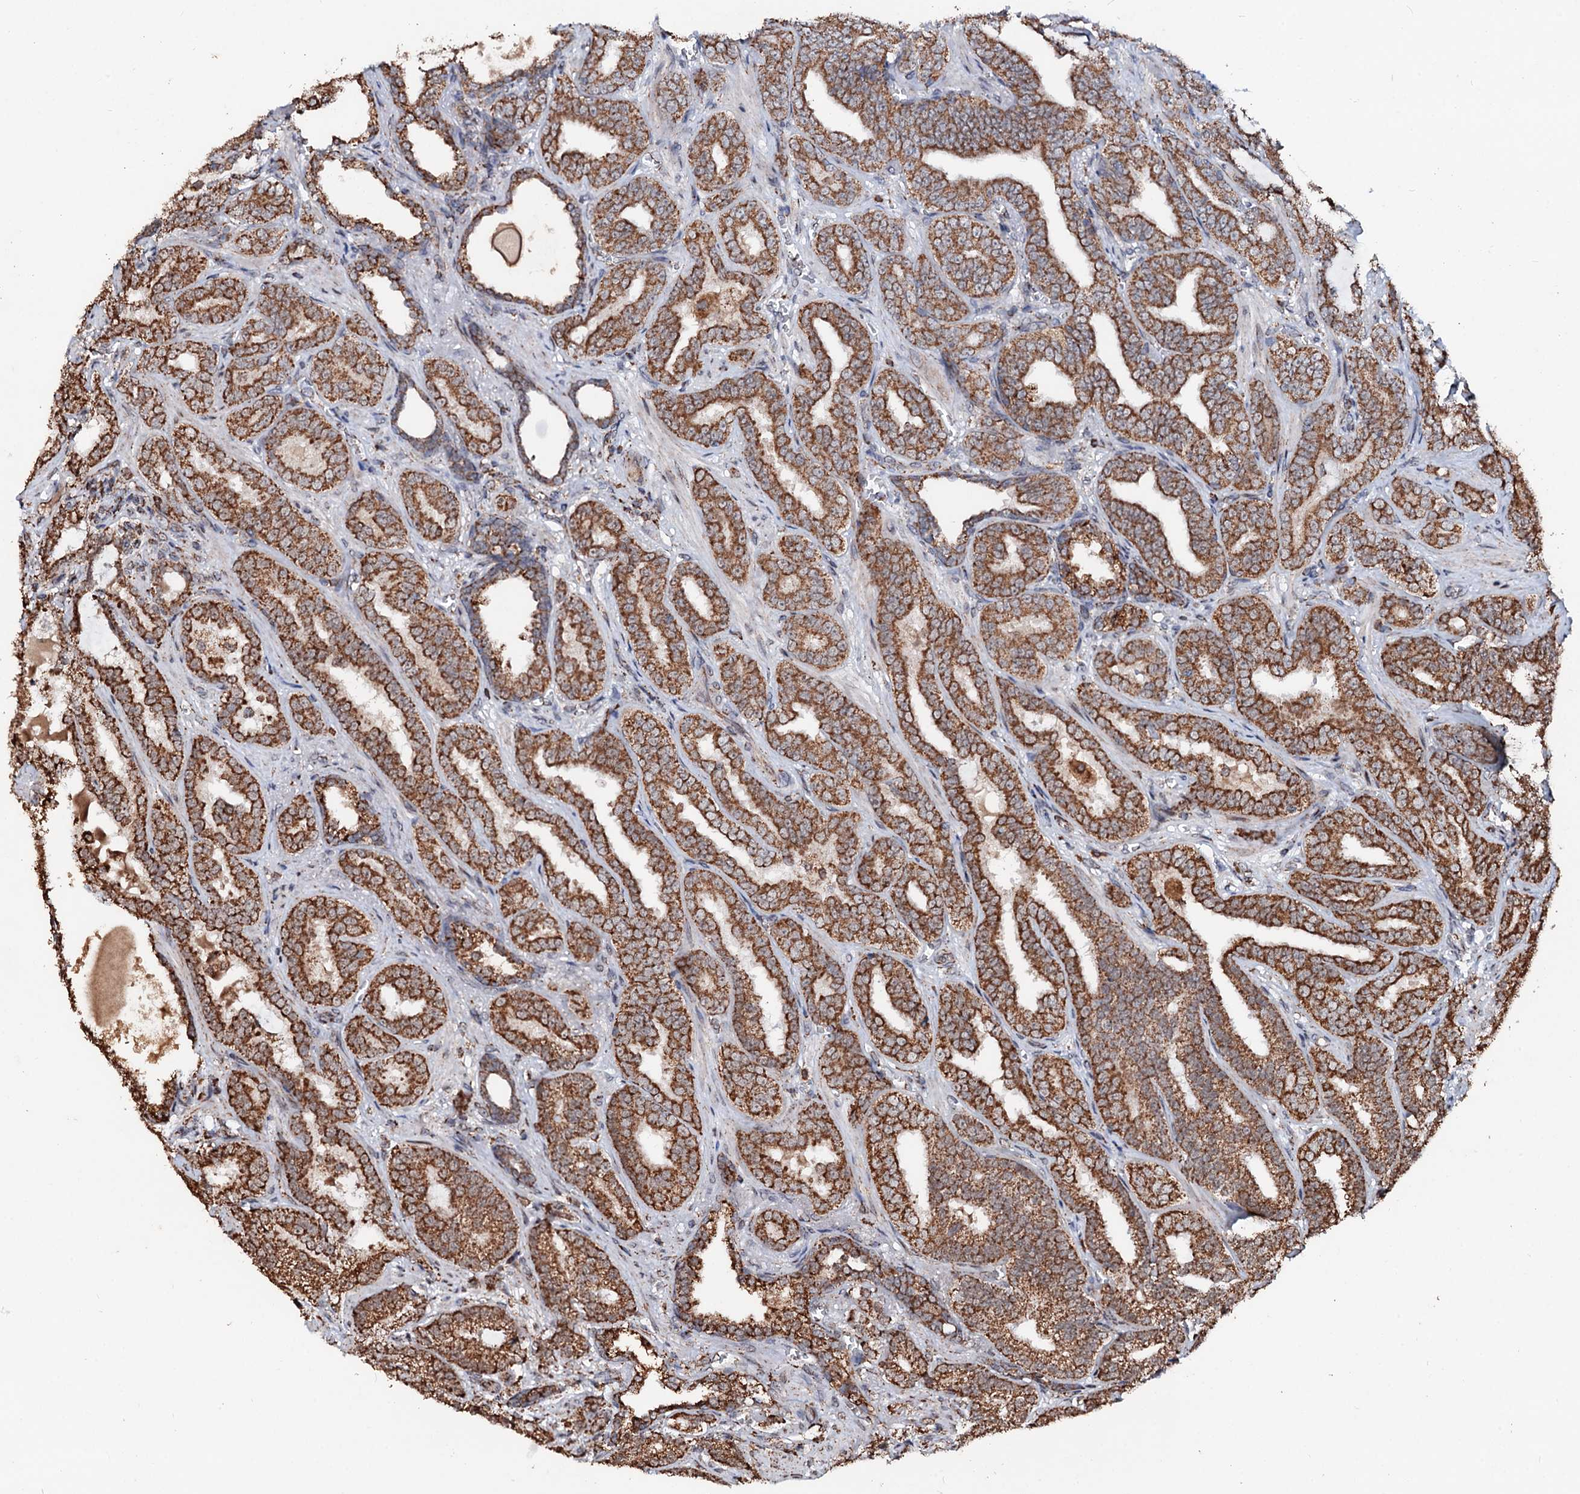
{"staining": {"intensity": "moderate", "quantity": ">75%", "location": "cytoplasmic/membranous"}, "tissue": "prostate cancer", "cell_type": "Tumor cells", "image_type": "cancer", "snomed": [{"axis": "morphology", "description": "Adenocarcinoma, High grade"}, {"axis": "topography", "description": "Prostate and seminal vesicle, NOS"}], "caption": "Immunohistochemical staining of human prostate high-grade adenocarcinoma exhibits moderate cytoplasmic/membranous protein expression in about >75% of tumor cells. The staining is performed using DAB brown chromogen to label protein expression. The nuclei are counter-stained blue using hematoxylin.", "gene": "SECISBP2L", "patient": {"sex": "male", "age": 67}}